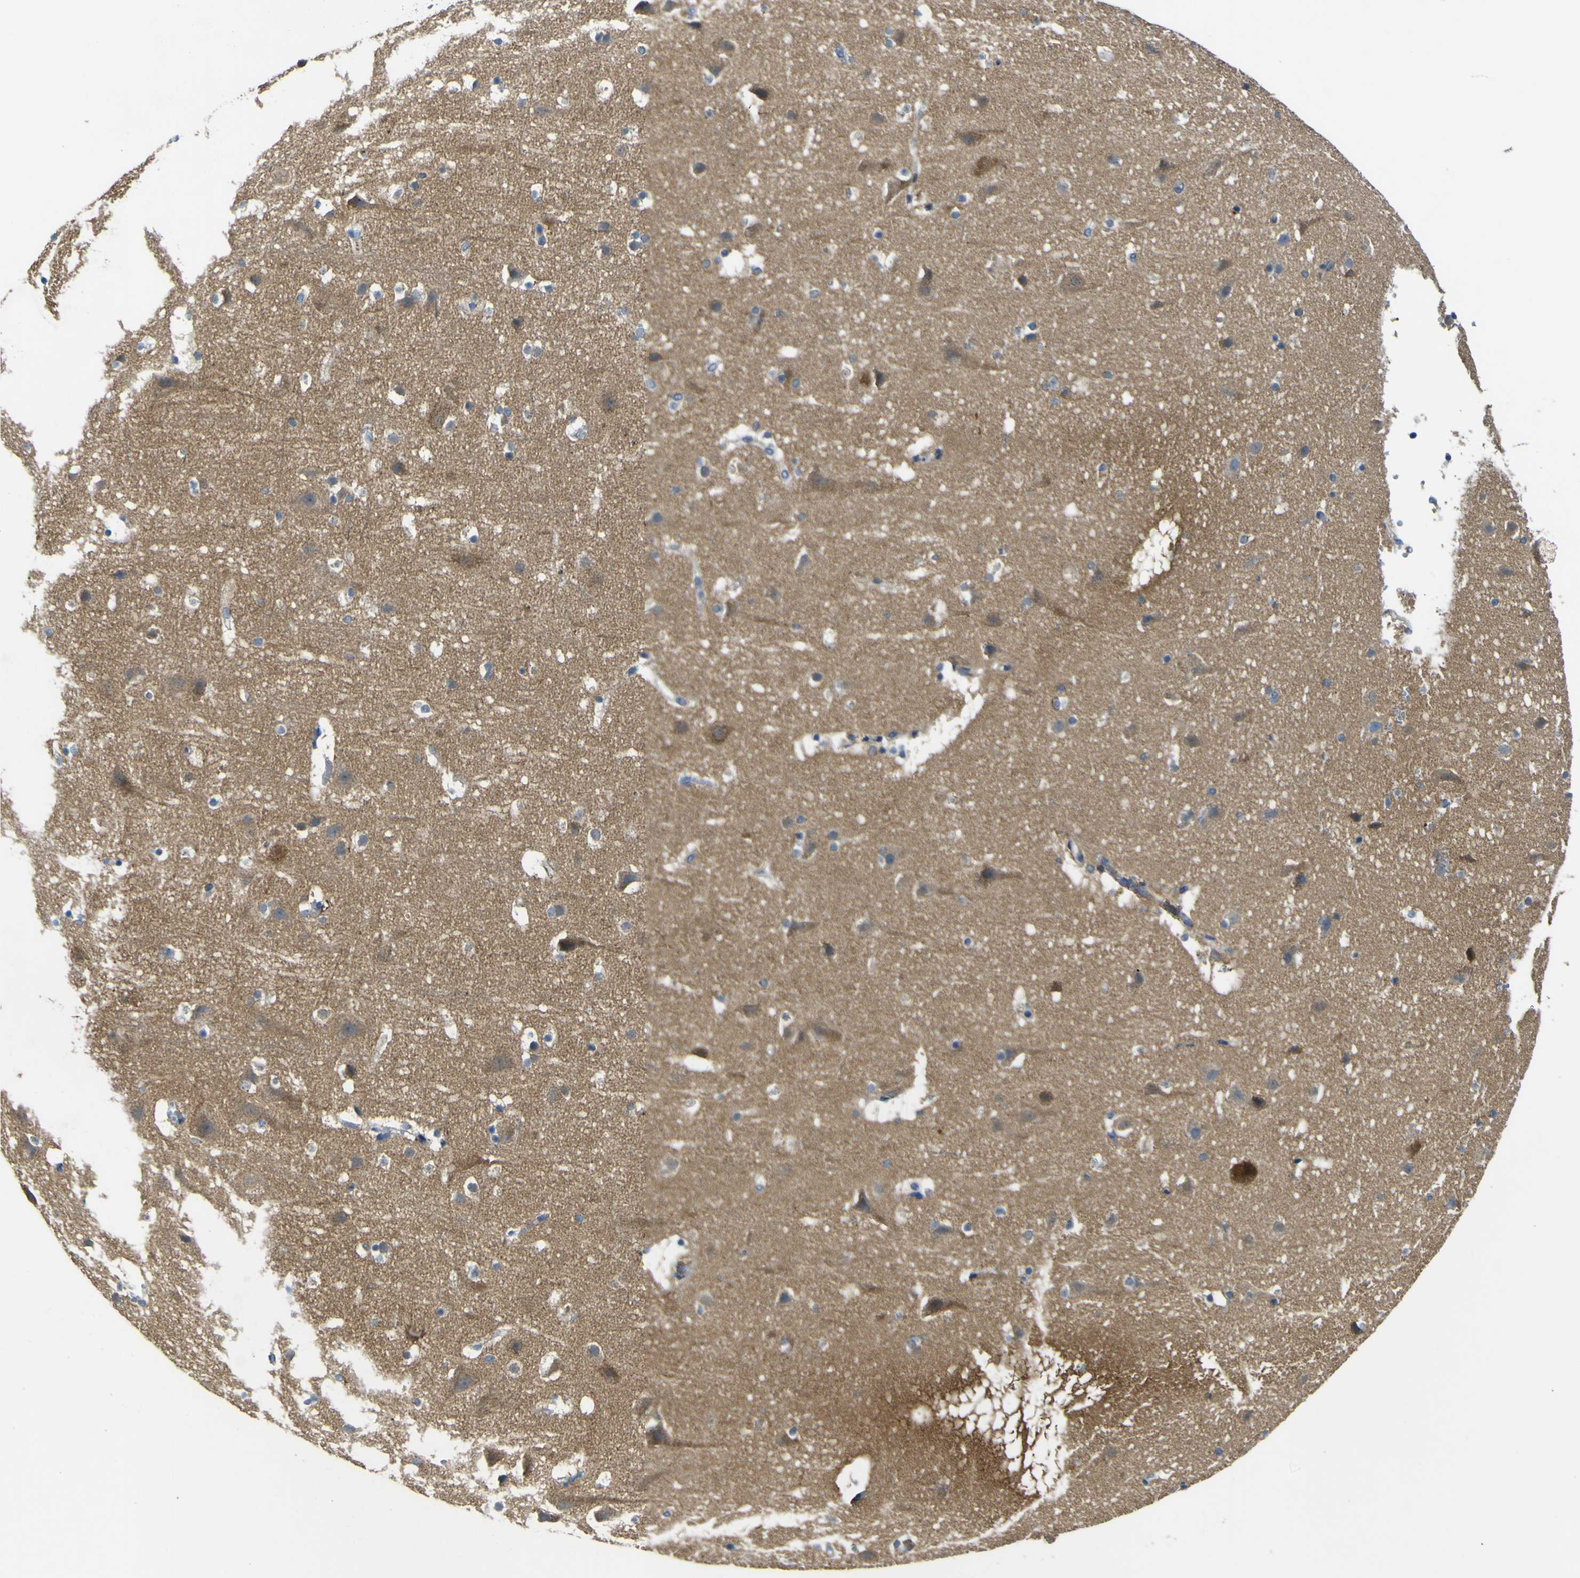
{"staining": {"intensity": "negative", "quantity": "none", "location": "none"}, "tissue": "cerebral cortex", "cell_type": "Endothelial cells", "image_type": "normal", "snomed": [{"axis": "morphology", "description": "Normal tissue, NOS"}, {"axis": "topography", "description": "Cerebral cortex"}], "caption": "High power microscopy image of an immunohistochemistry histopathology image of normal cerebral cortex, revealing no significant staining in endothelial cells.", "gene": "ALDH18A1", "patient": {"sex": "male", "age": 45}}